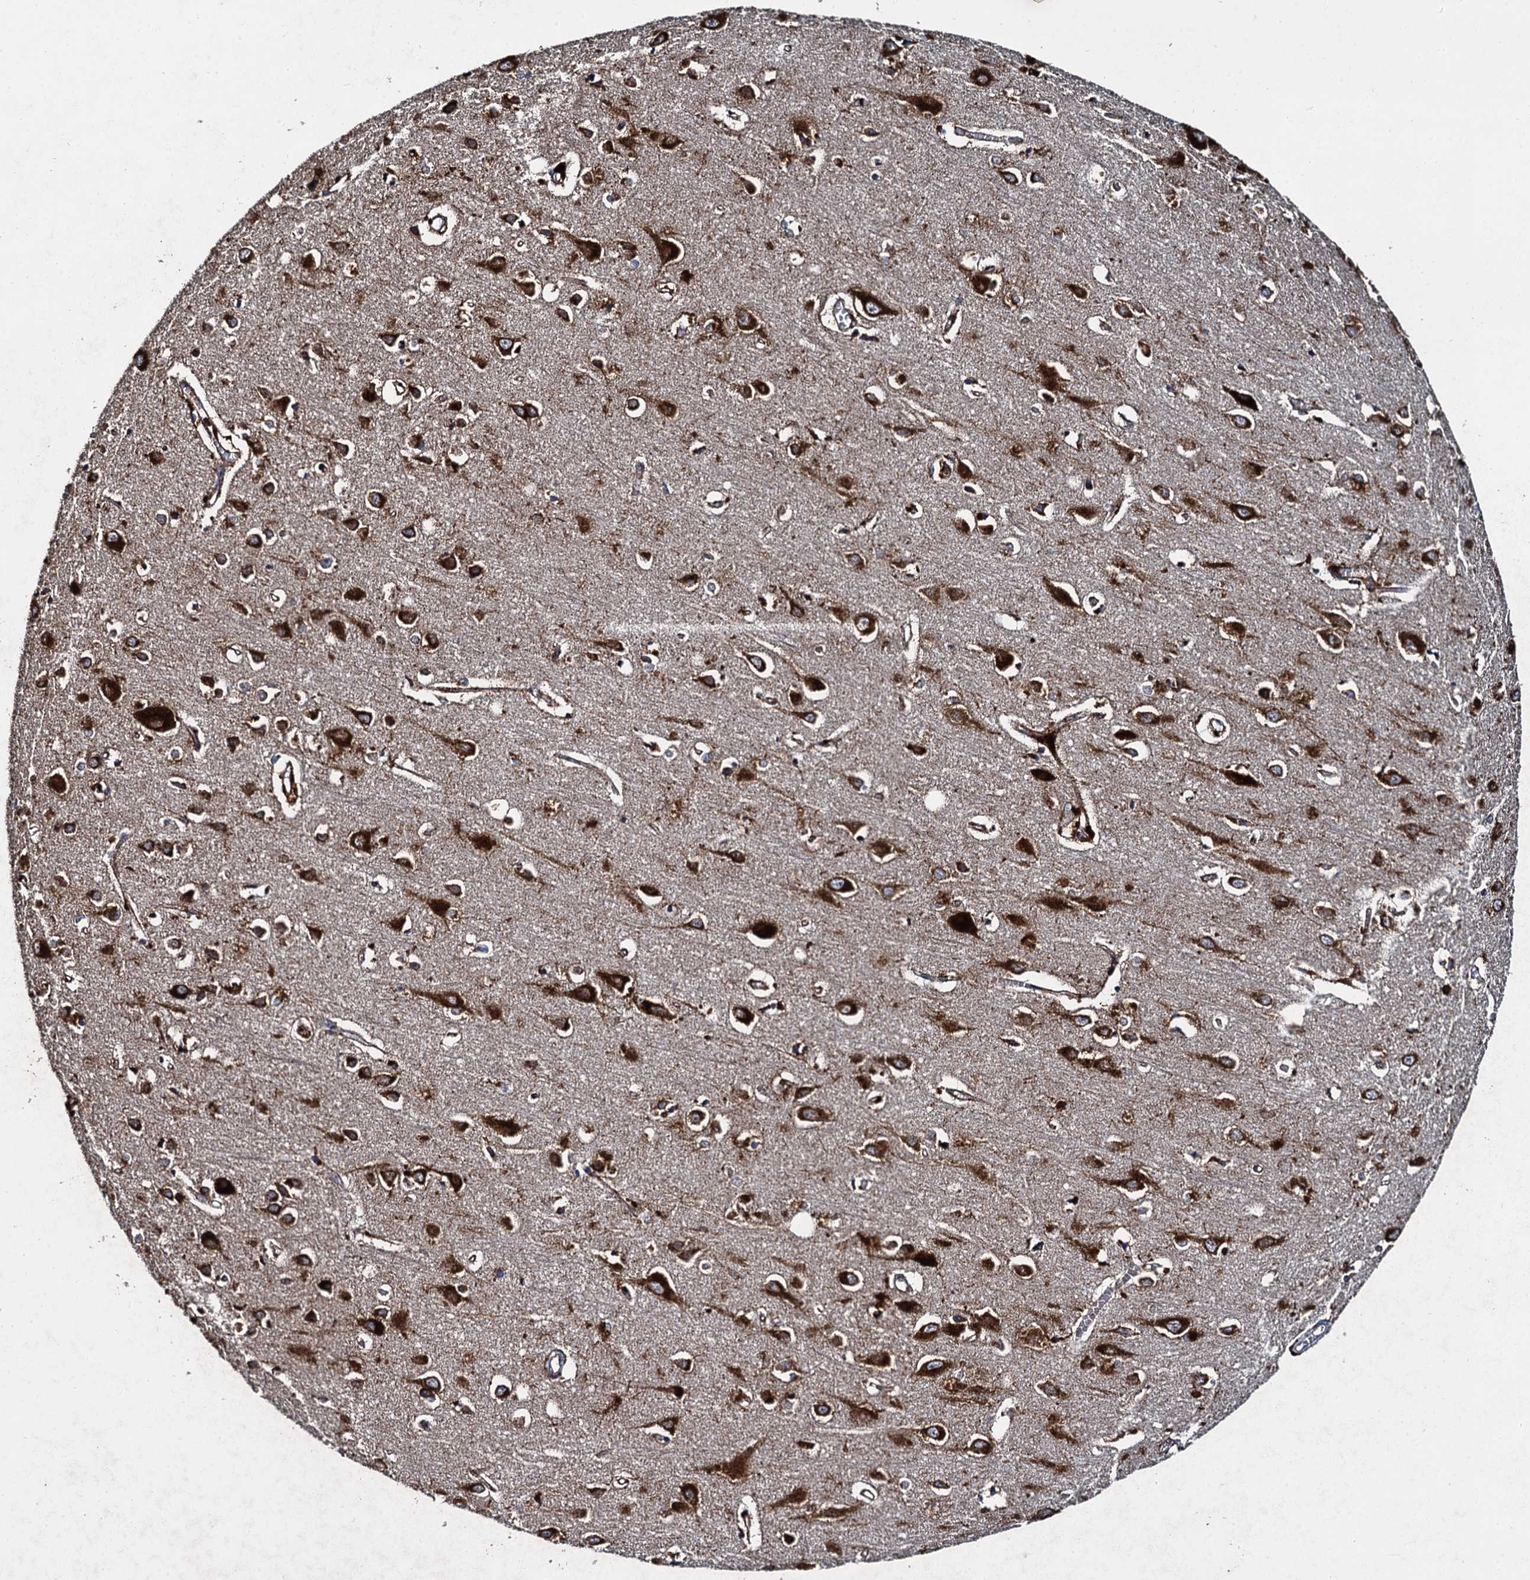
{"staining": {"intensity": "strong", "quantity": ">75%", "location": "cytoplasmic/membranous"}, "tissue": "cerebral cortex", "cell_type": "Endothelial cells", "image_type": "normal", "snomed": [{"axis": "morphology", "description": "Normal tissue, NOS"}, {"axis": "topography", "description": "Cerebral cortex"}], "caption": "Immunohistochemistry (IHC) histopathology image of benign human cerebral cortex stained for a protein (brown), which displays high levels of strong cytoplasmic/membranous expression in approximately >75% of endothelial cells.", "gene": "GBA1", "patient": {"sex": "female", "age": 64}}